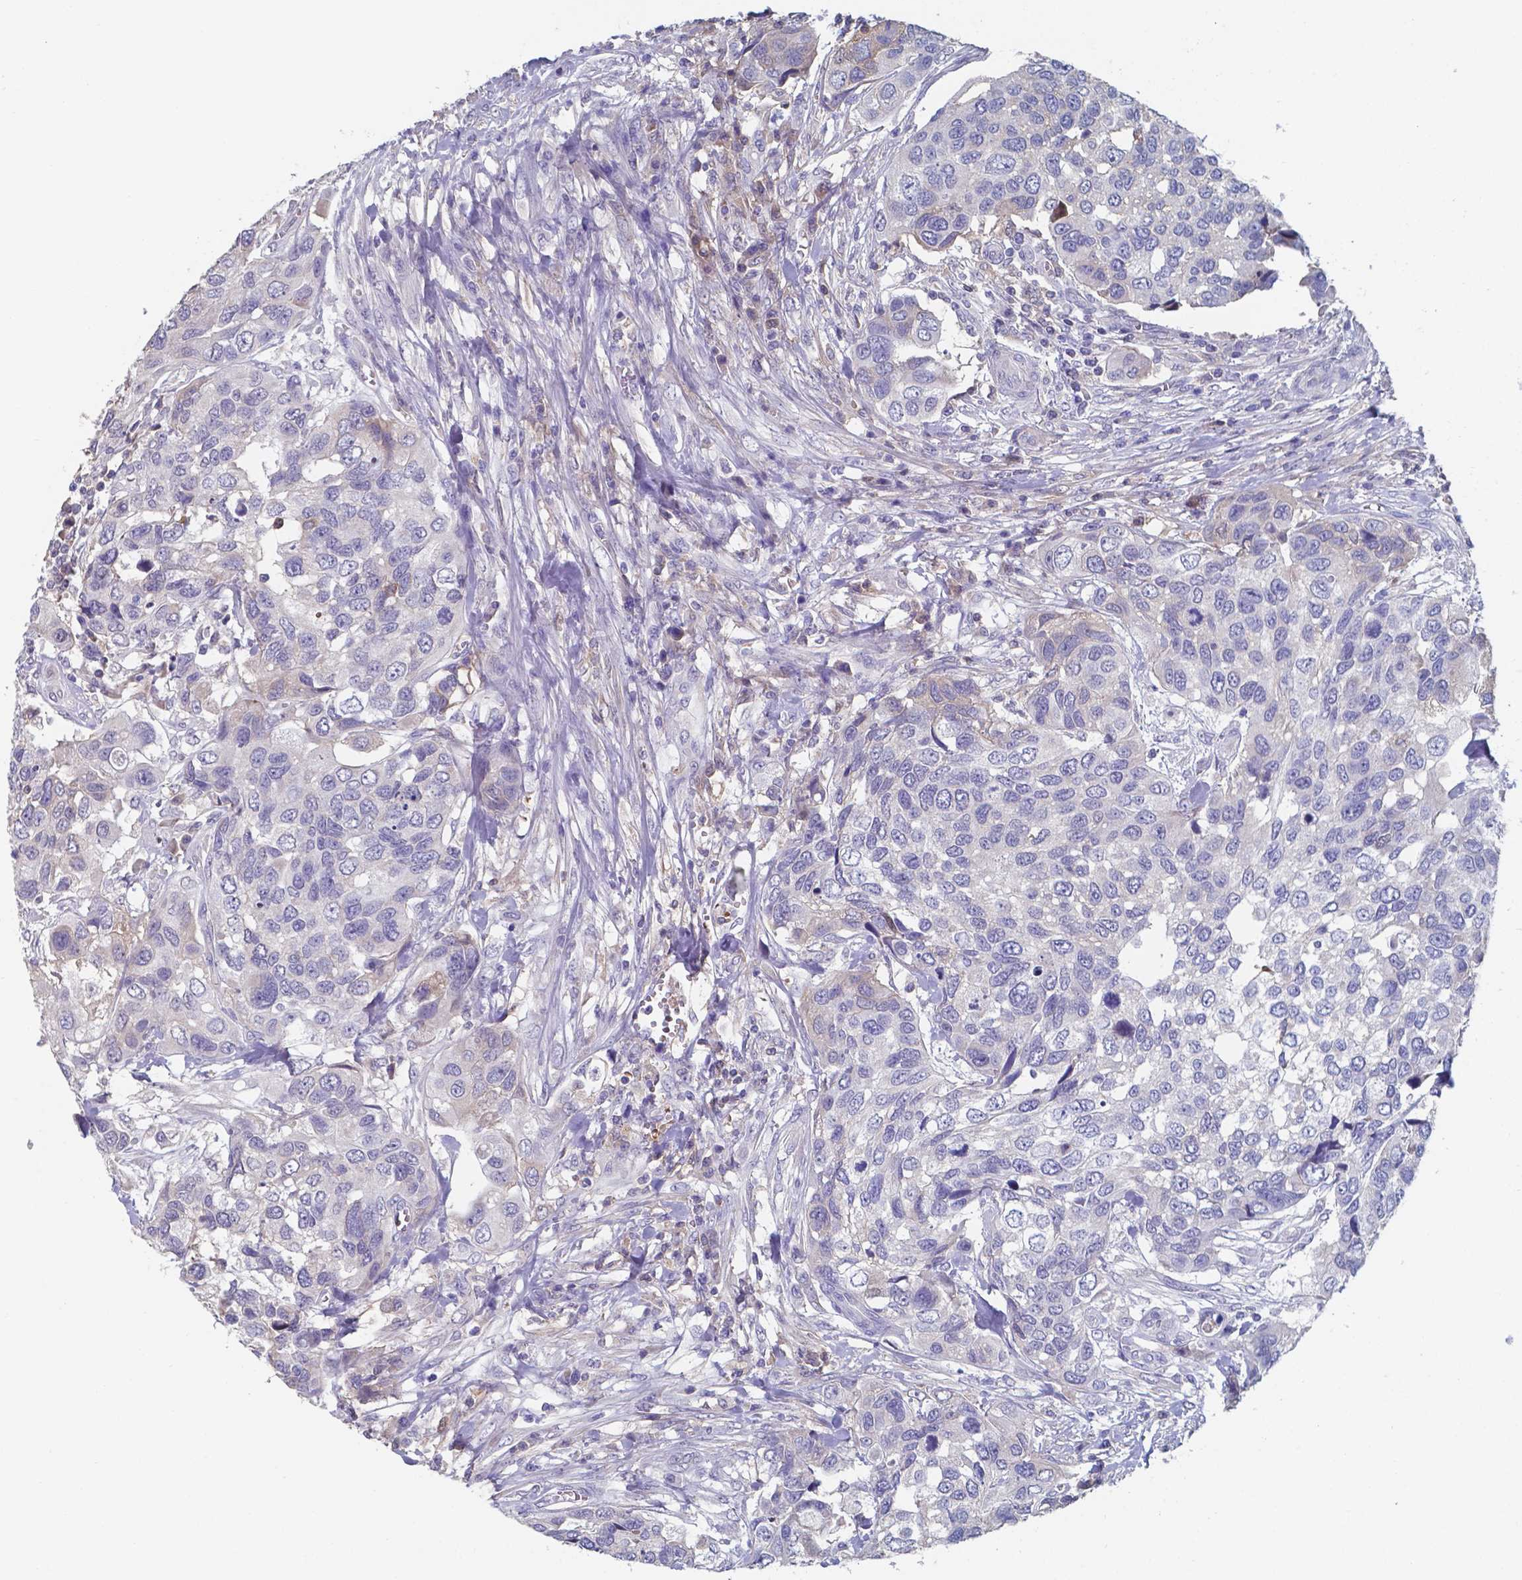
{"staining": {"intensity": "negative", "quantity": "none", "location": "none"}, "tissue": "urothelial cancer", "cell_type": "Tumor cells", "image_type": "cancer", "snomed": [{"axis": "morphology", "description": "Urothelial carcinoma, High grade"}, {"axis": "topography", "description": "Urinary bladder"}], "caption": "IHC of human urothelial cancer demonstrates no staining in tumor cells.", "gene": "BTBD17", "patient": {"sex": "male", "age": 60}}